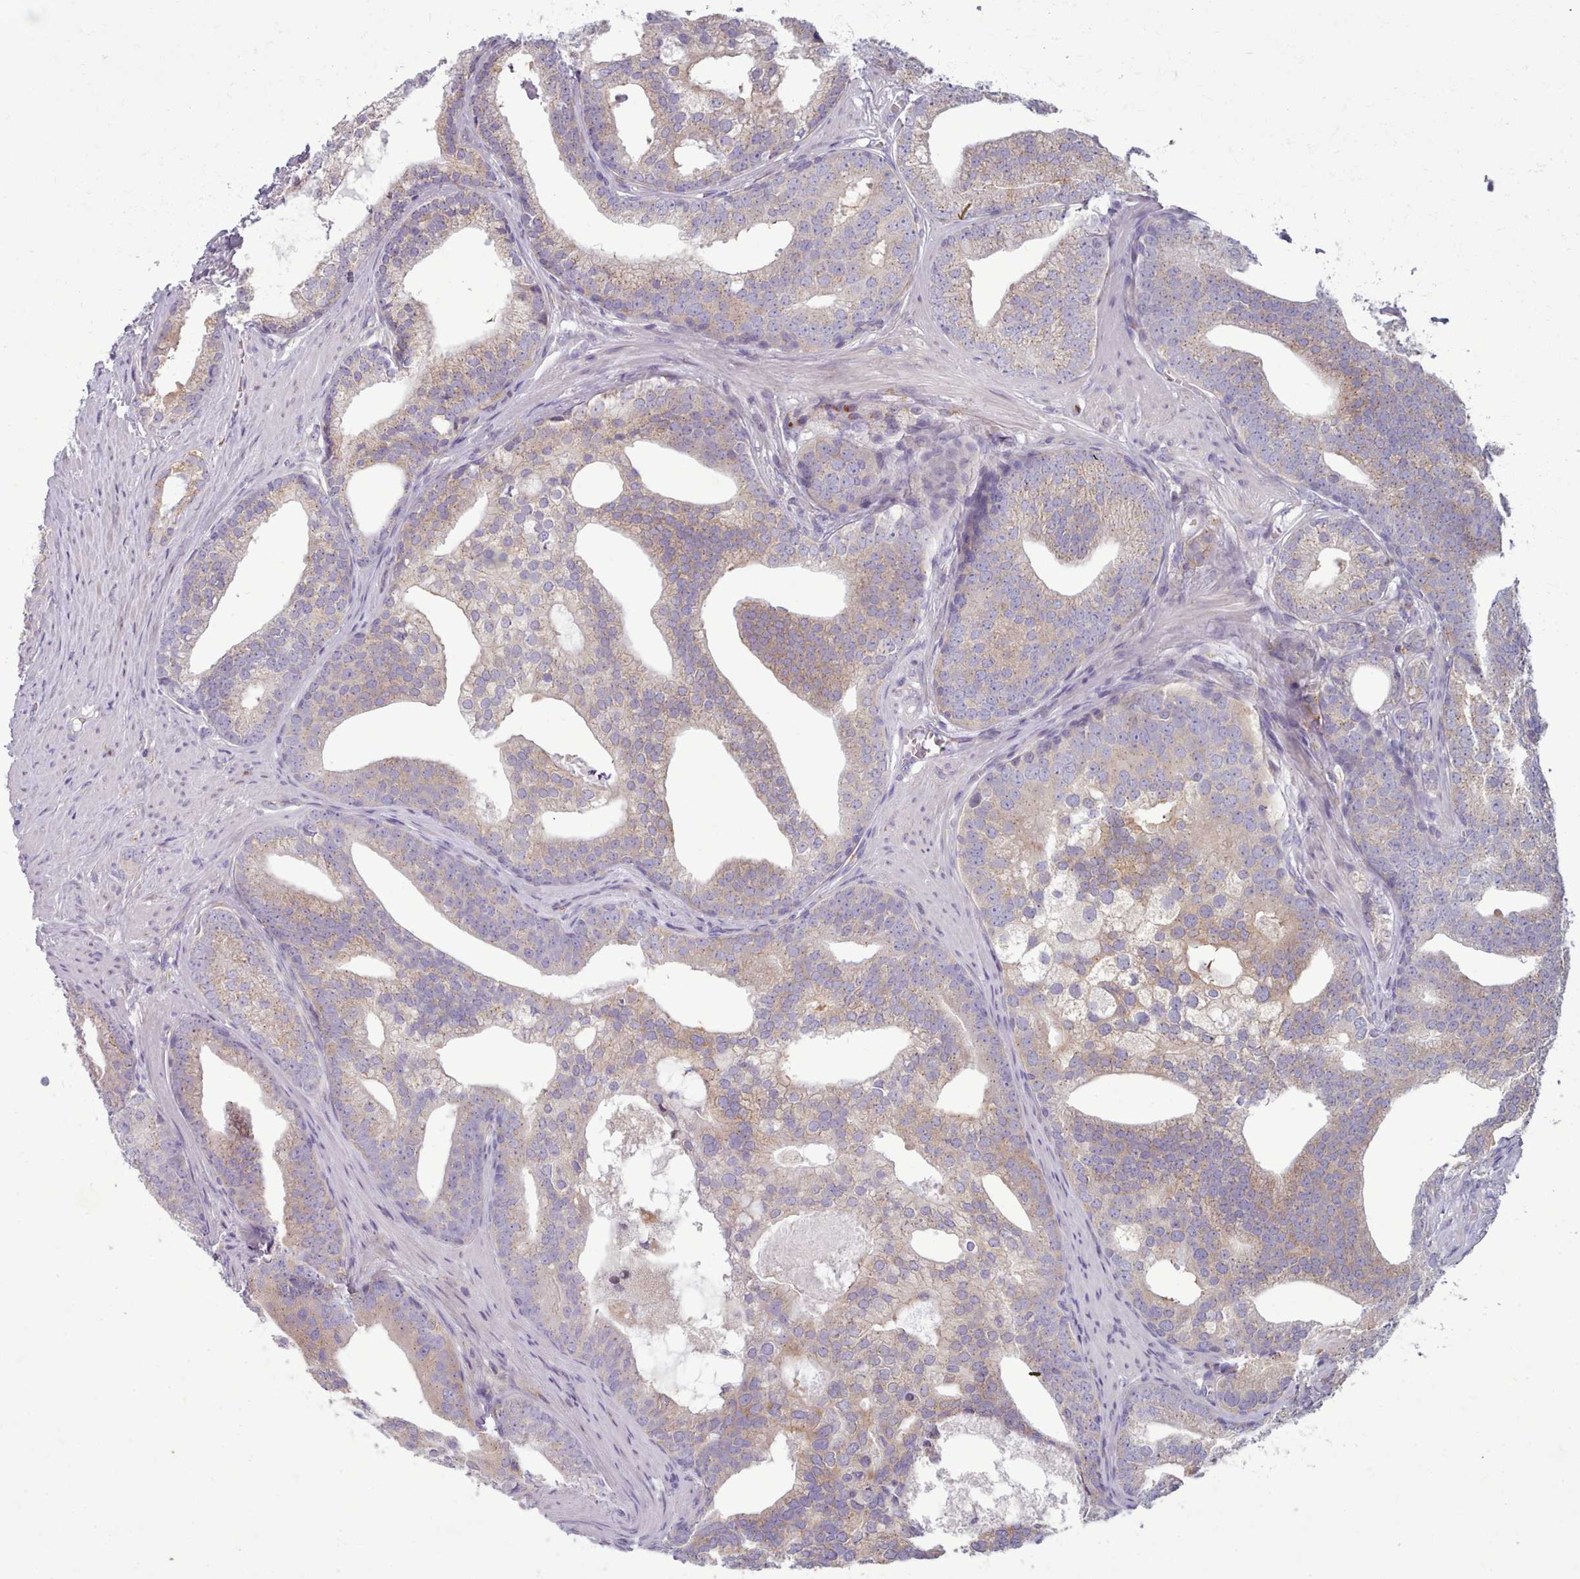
{"staining": {"intensity": "weak", "quantity": ">75%", "location": "cytoplasmic/membranous"}, "tissue": "prostate cancer", "cell_type": "Tumor cells", "image_type": "cancer", "snomed": [{"axis": "morphology", "description": "Adenocarcinoma, Low grade"}, {"axis": "topography", "description": "Prostate"}], "caption": "Immunohistochemical staining of adenocarcinoma (low-grade) (prostate) displays low levels of weak cytoplasmic/membranous protein expression in approximately >75% of tumor cells.", "gene": "MYRFL", "patient": {"sex": "male", "age": 71}}